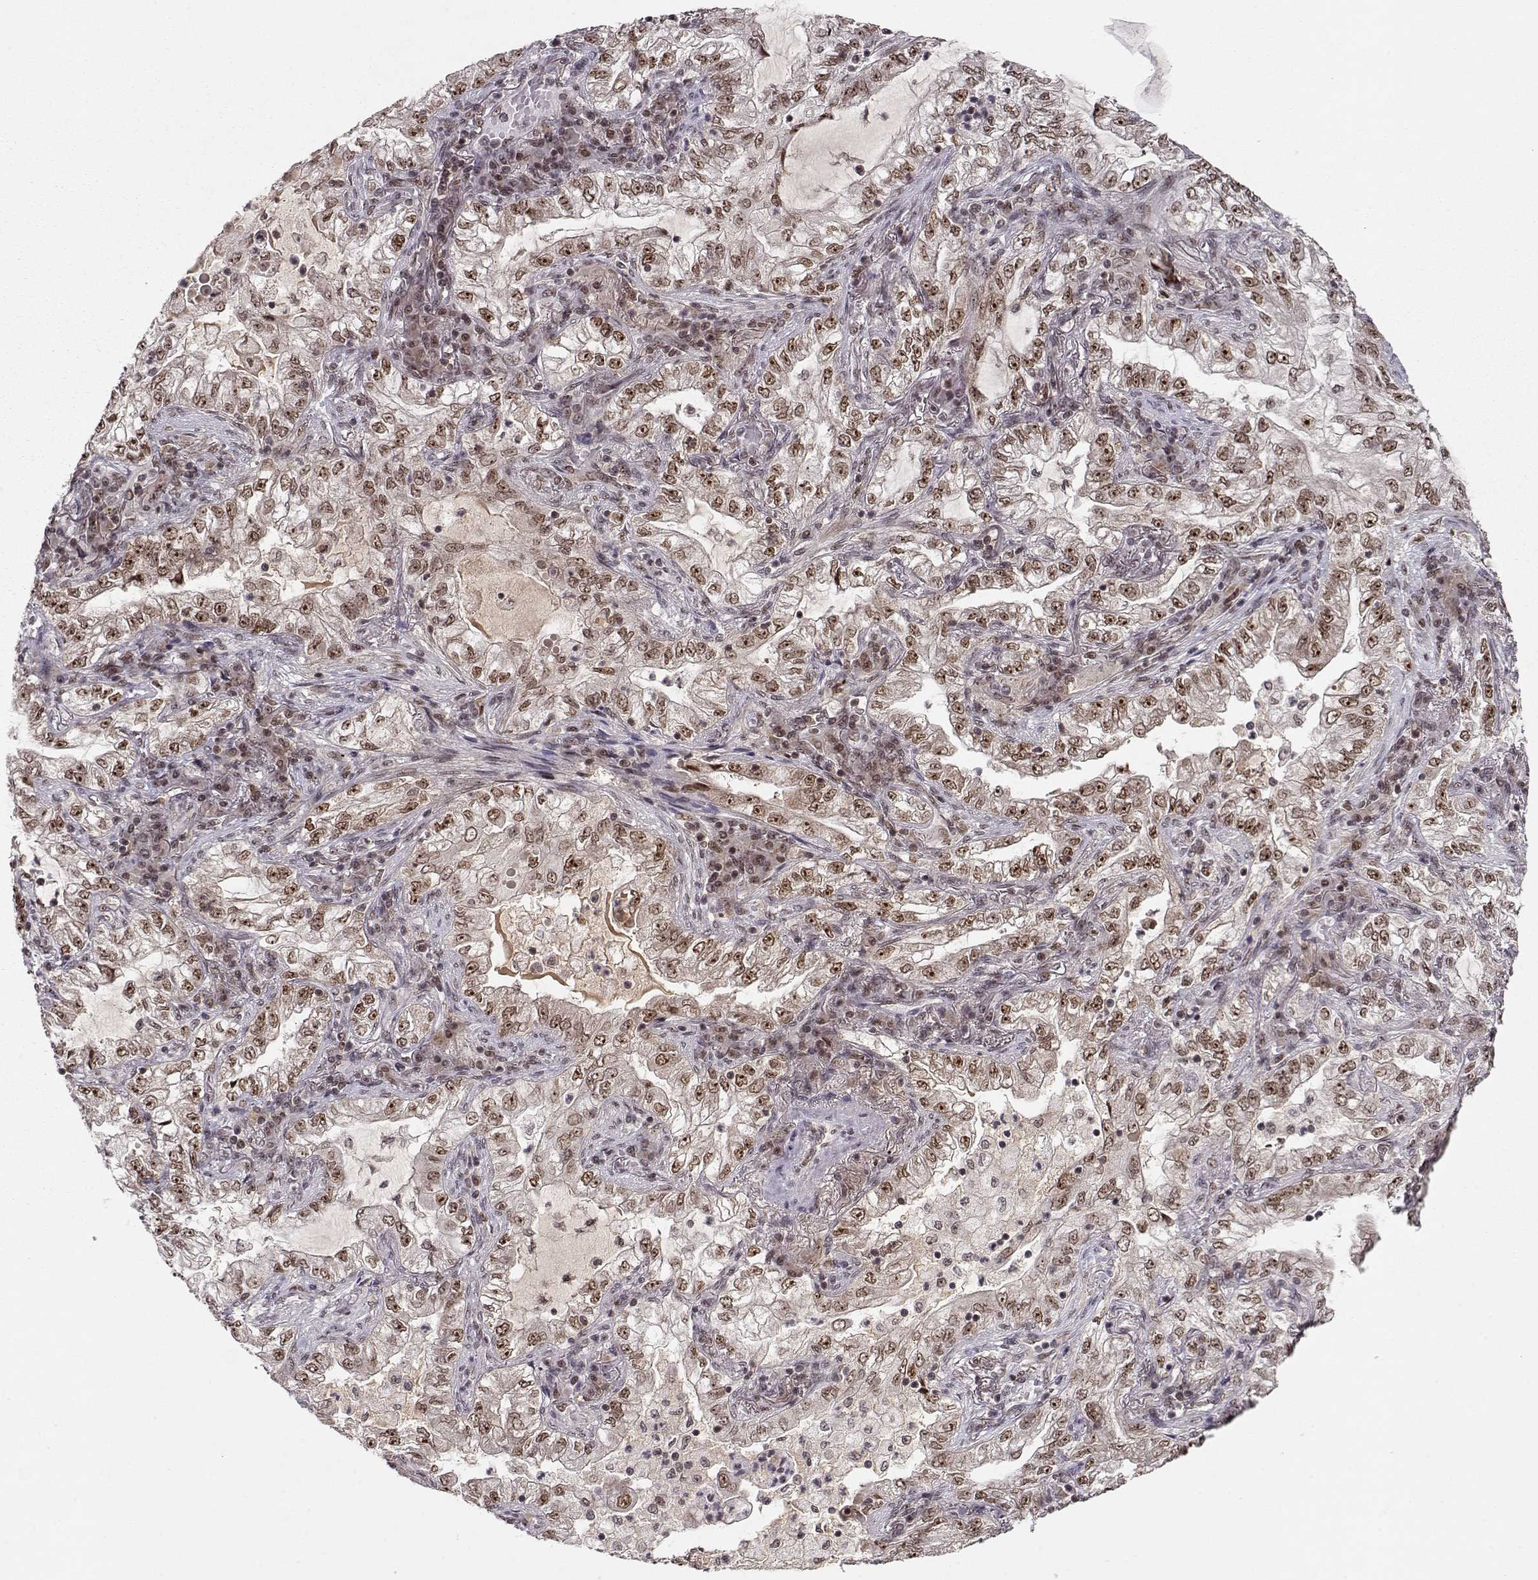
{"staining": {"intensity": "moderate", "quantity": ">75%", "location": "nuclear"}, "tissue": "lung cancer", "cell_type": "Tumor cells", "image_type": "cancer", "snomed": [{"axis": "morphology", "description": "Adenocarcinoma, NOS"}, {"axis": "topography", "description": "Lung"}], "caption": "The image exhibits staining of lung adenocarcinoma, revealing moderate nuclear protein expression (brown color) within tumor cells.", "gene": "CSNK2A1", "patient": {"sex": "female", "age": 73}}